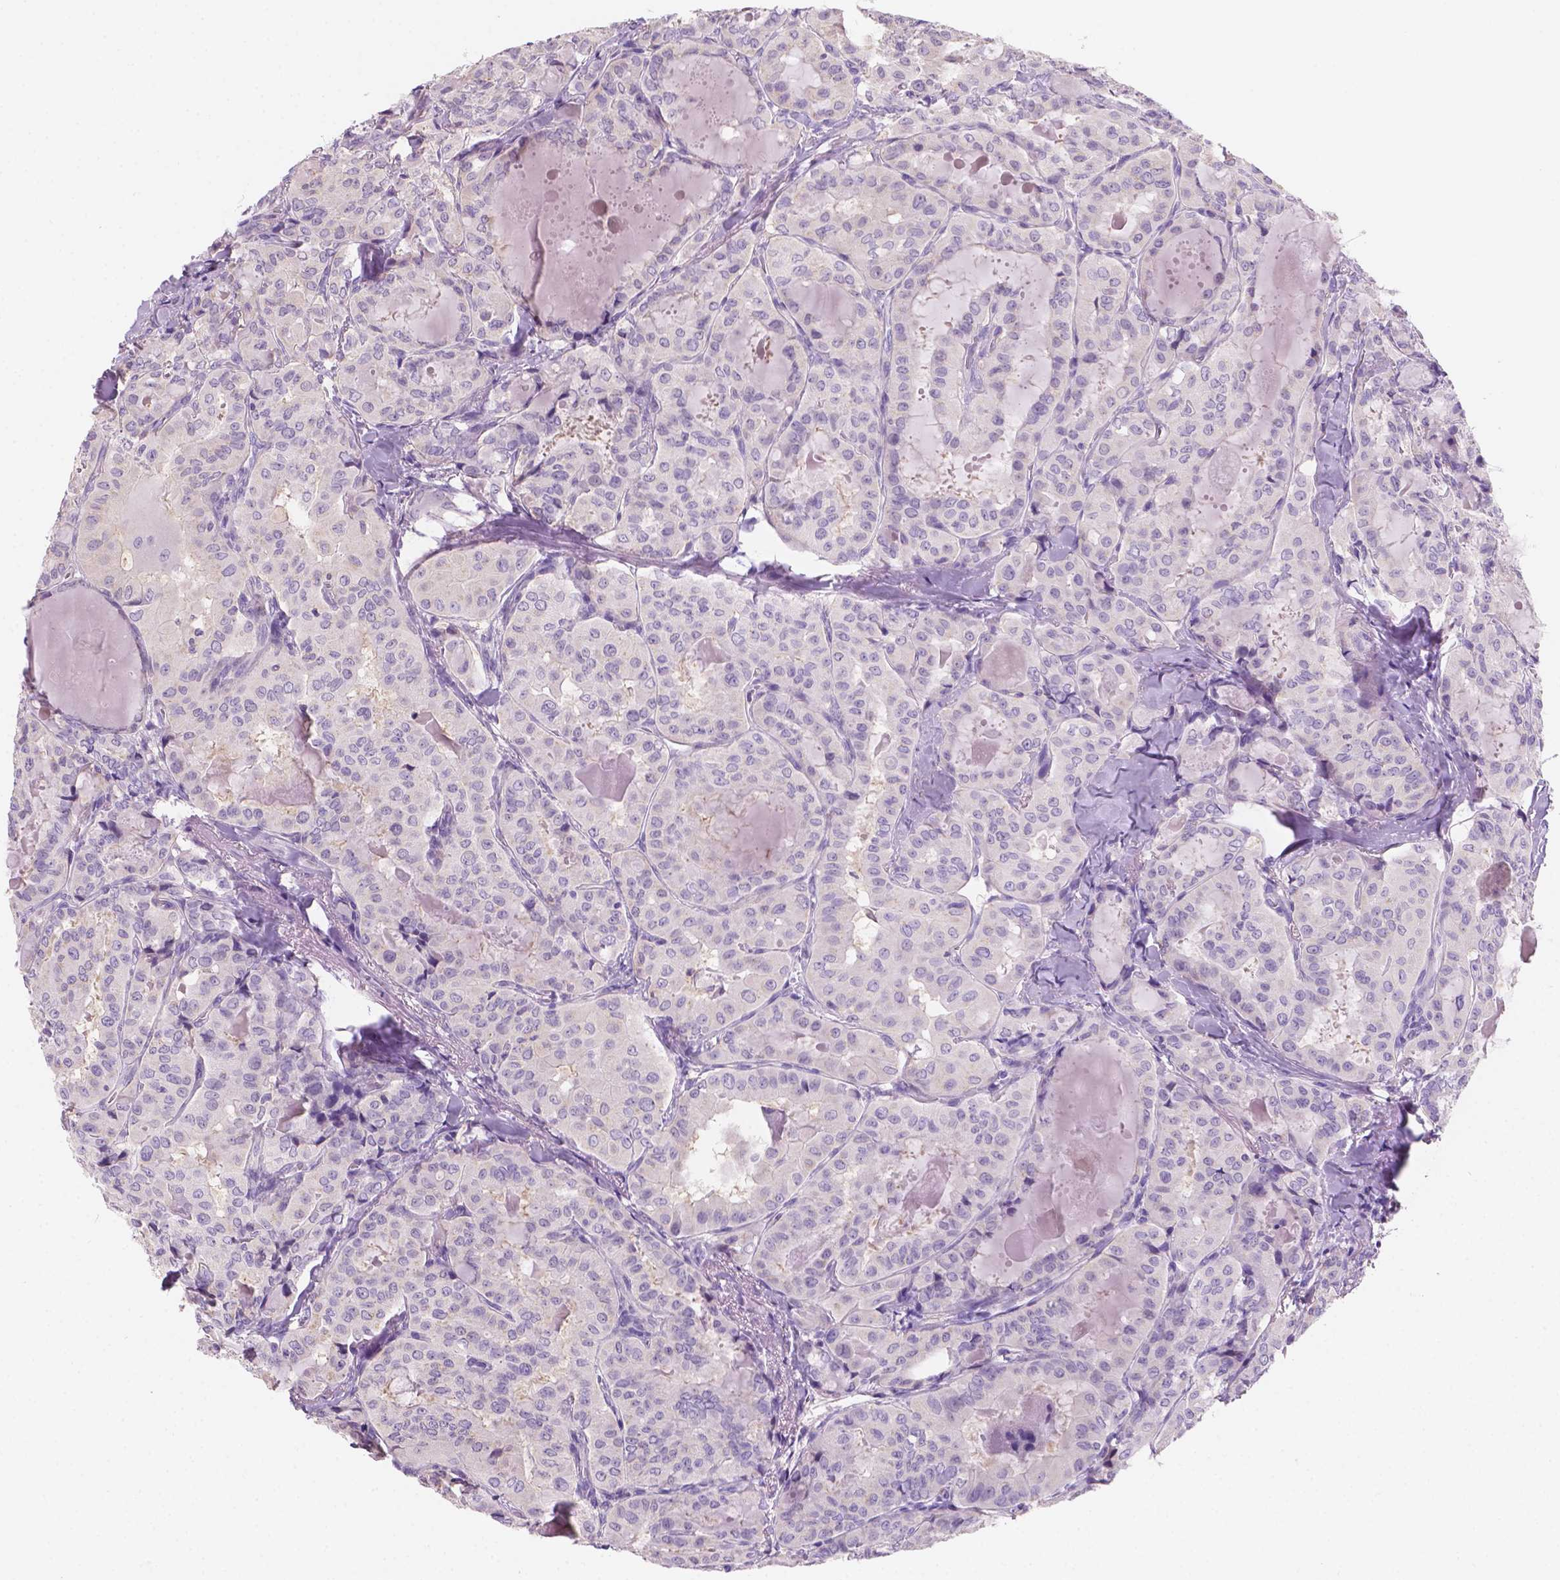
{"staining": {"intensity": "negative", "quantity": "none", "location": "none"}, "tissue": "thyroid cancer", "cell_type": "Tumor cells", "image_type": "cancer", "snomed": [{"axis": "morphology", "description": "Papillary adenocarcinoma, NOS"}, {"axis": "topography", "description": "Thyroid gland"}], "caption": "Tumor cells show no significant protein staining in papillary adenocarcinoma (thyroid).", "gene": "SBSN", "patient": {"sex": "female", "age": 41}}